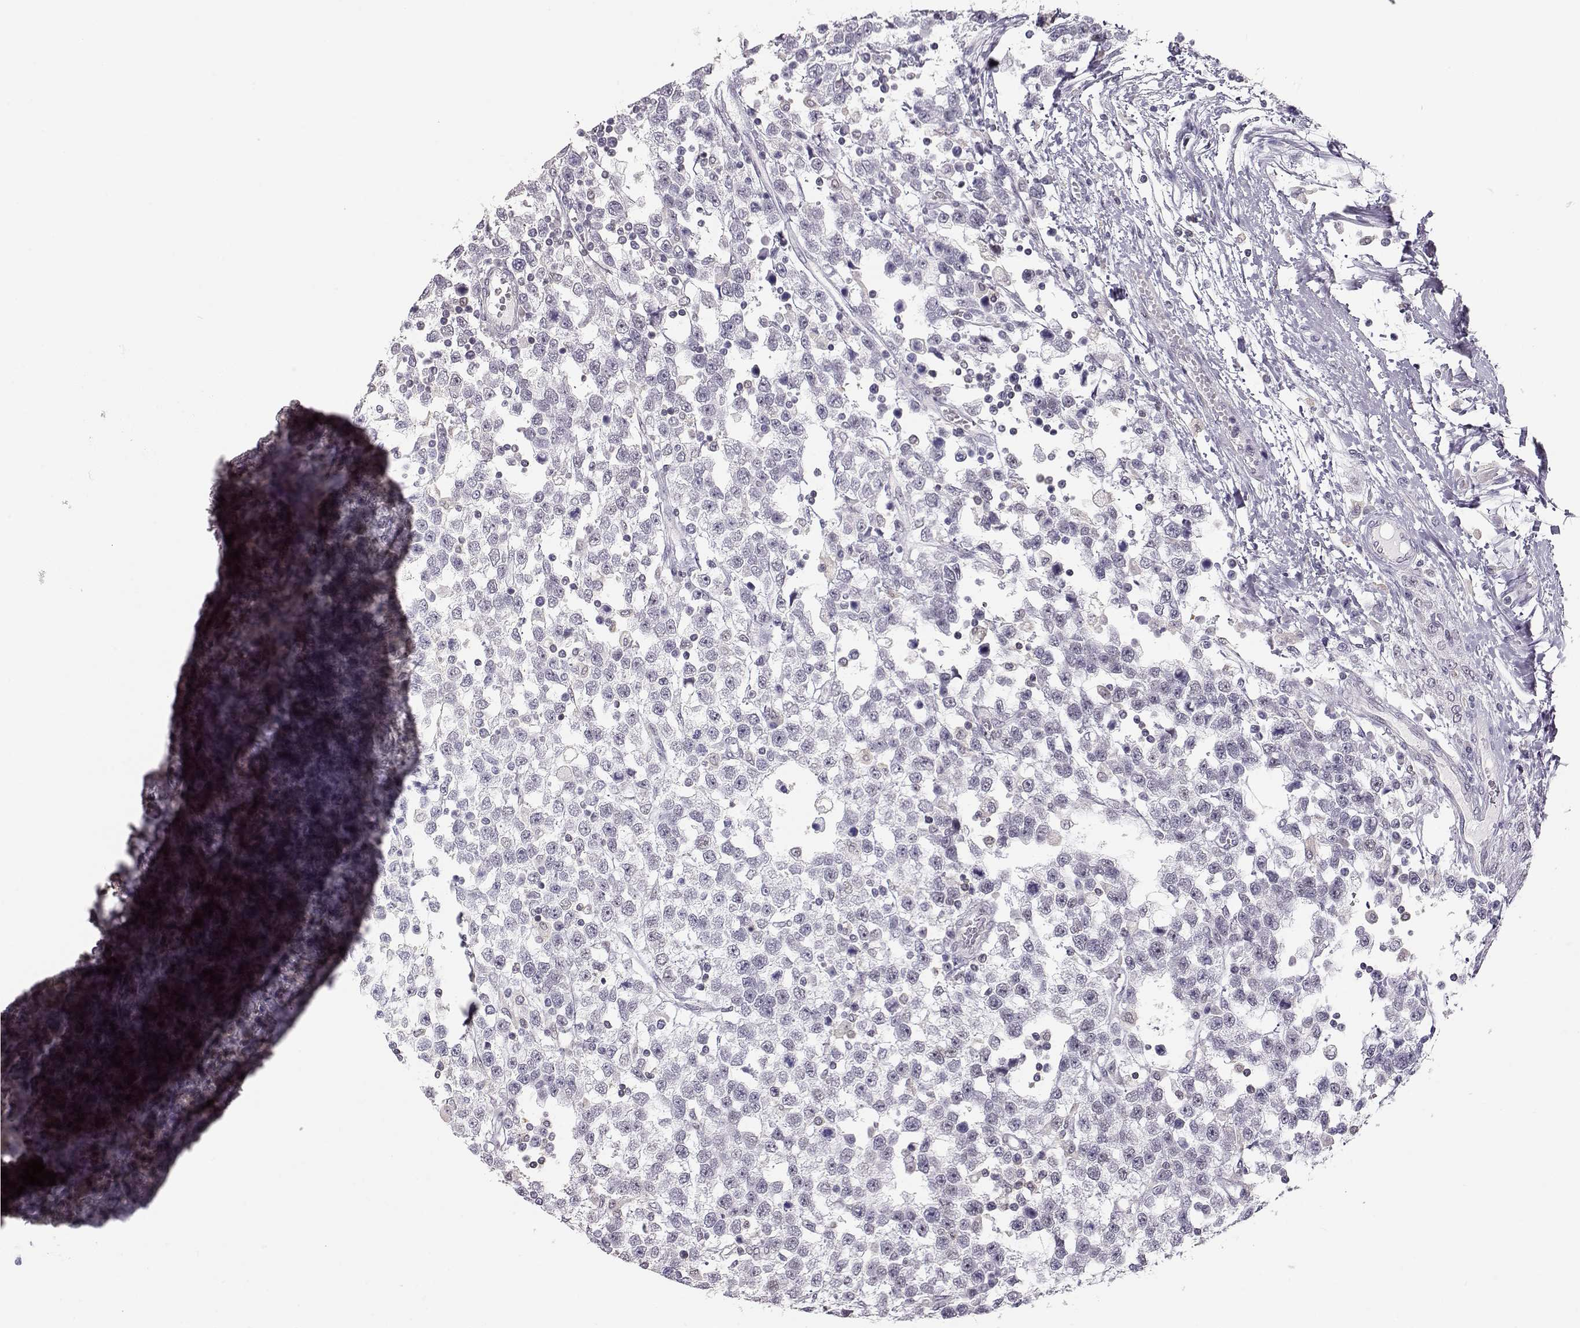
{"staining": {"intensity": "negative", "quantity": "none", "location": "none"}, "tissue": "testis cancer", "cell_type": "Tumor cells", "image_type": "cancer", "snomed": [{"axis": "morphology", "description": "Seminoma, NOS"}, {"axis": "topography", "description": "Testis"}], "caption": "A high-resolution micrograph shows IHC staining of testis seminoma, which shows no significant positivity in tumor cells. (Immunohistochemistry, brightfield microscopy, high magnification).", "gene": "TEPP", "patient": {"sex": "male", "age": 34}}